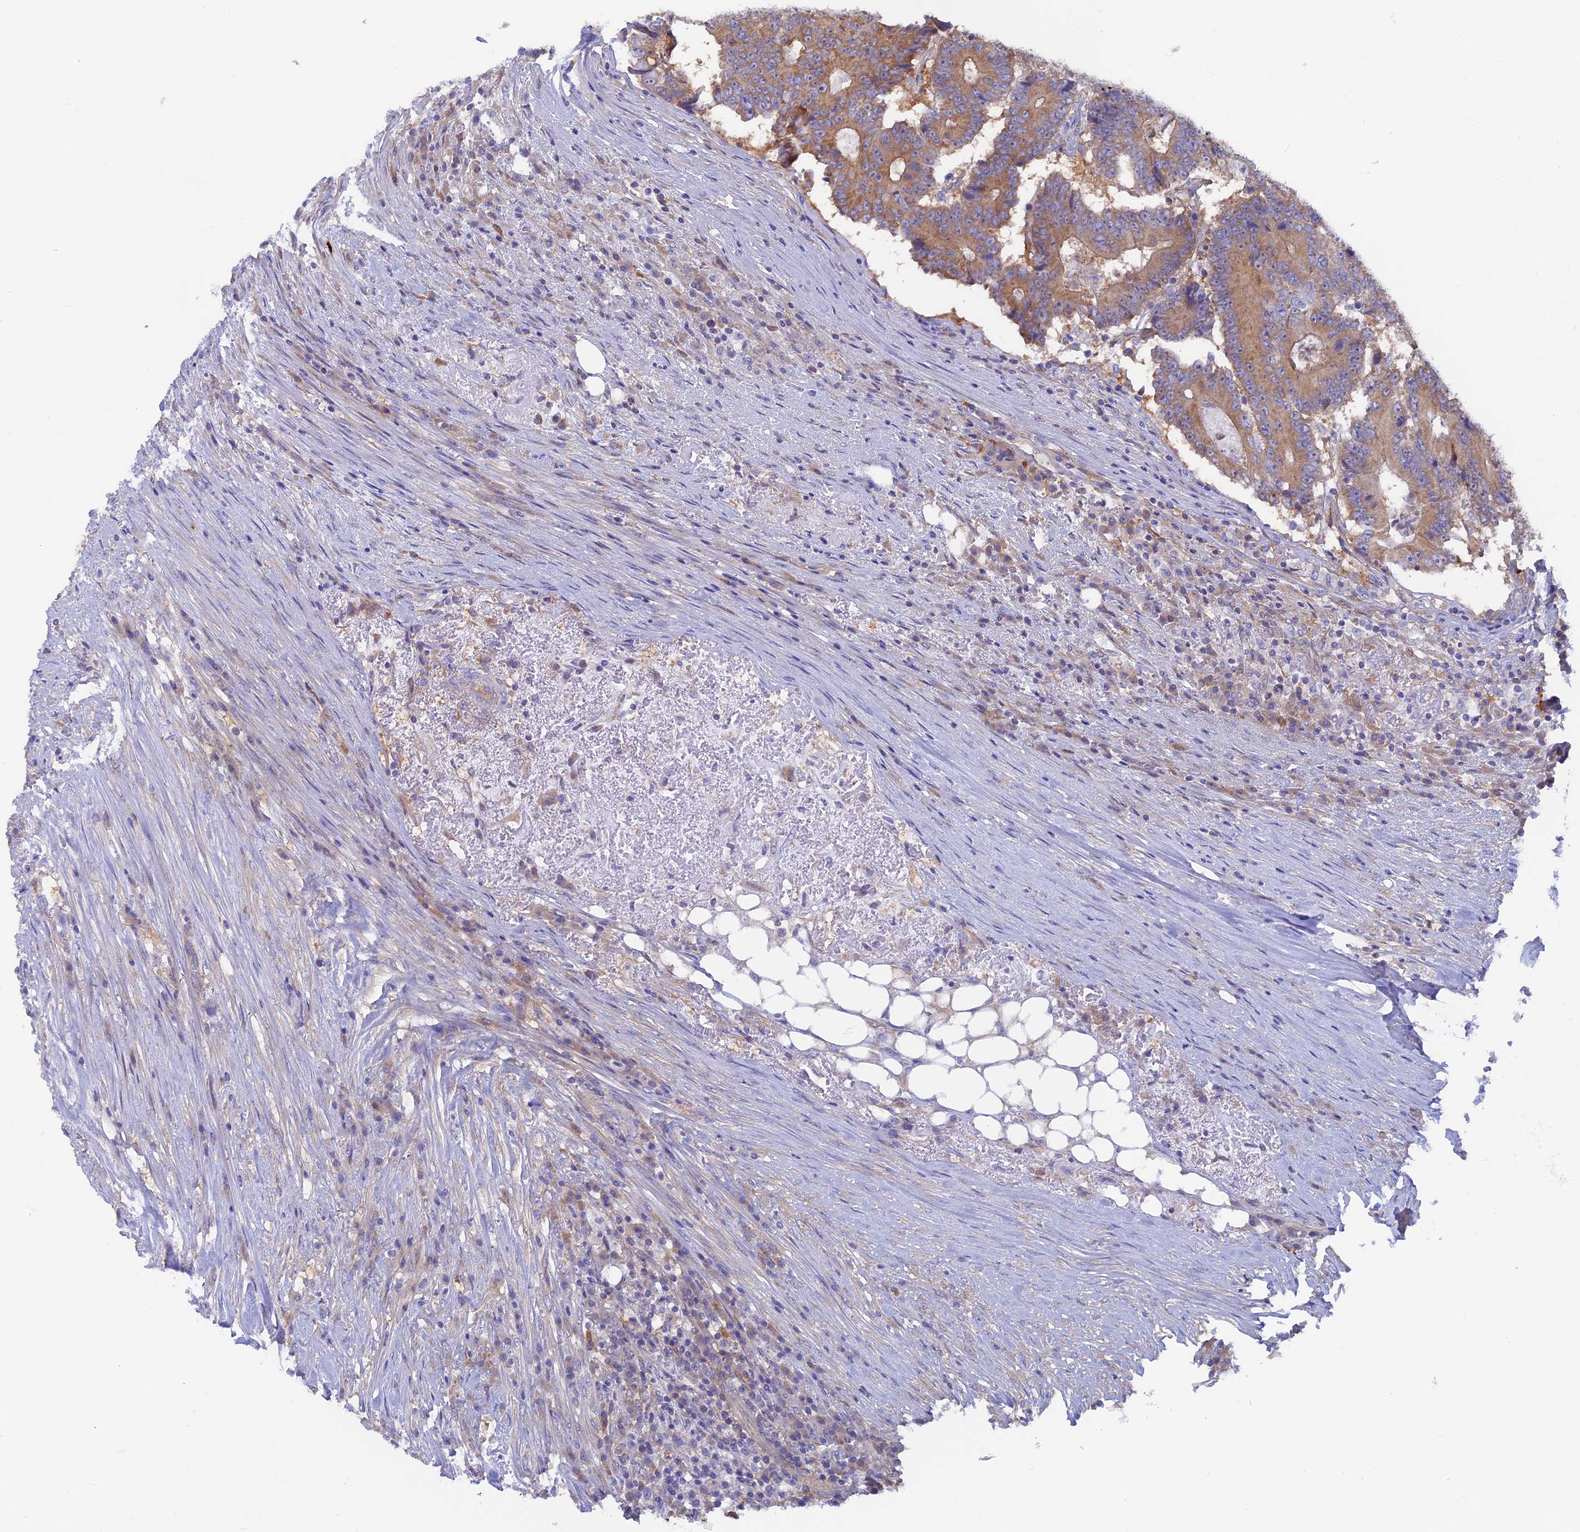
{"staining": {"intensity": "moderate", "quantity": ">75%", "location": "cytoplasmic/membranous"}, "tissue": "colorectal cancer", "cell_type": "Tumor cells", "image_type": "cancer", "snomed": [{"axis": "morphology", "description": "Adenocarcinoma, NOS"}, {"axis": "topography", "description": "Colon"}], "caption": "High-magnification brightfield microscopy of adenocarcinoma (colorectal) stained with DAB (brown) and counterstained with hematoxylin (blue). tumor cells exhibit moderate cytoplasmic/membranous staining is identified in about>75% of cells.", "gene": "LZTFL1", "patient": {"sex": "male", "age": 83}}